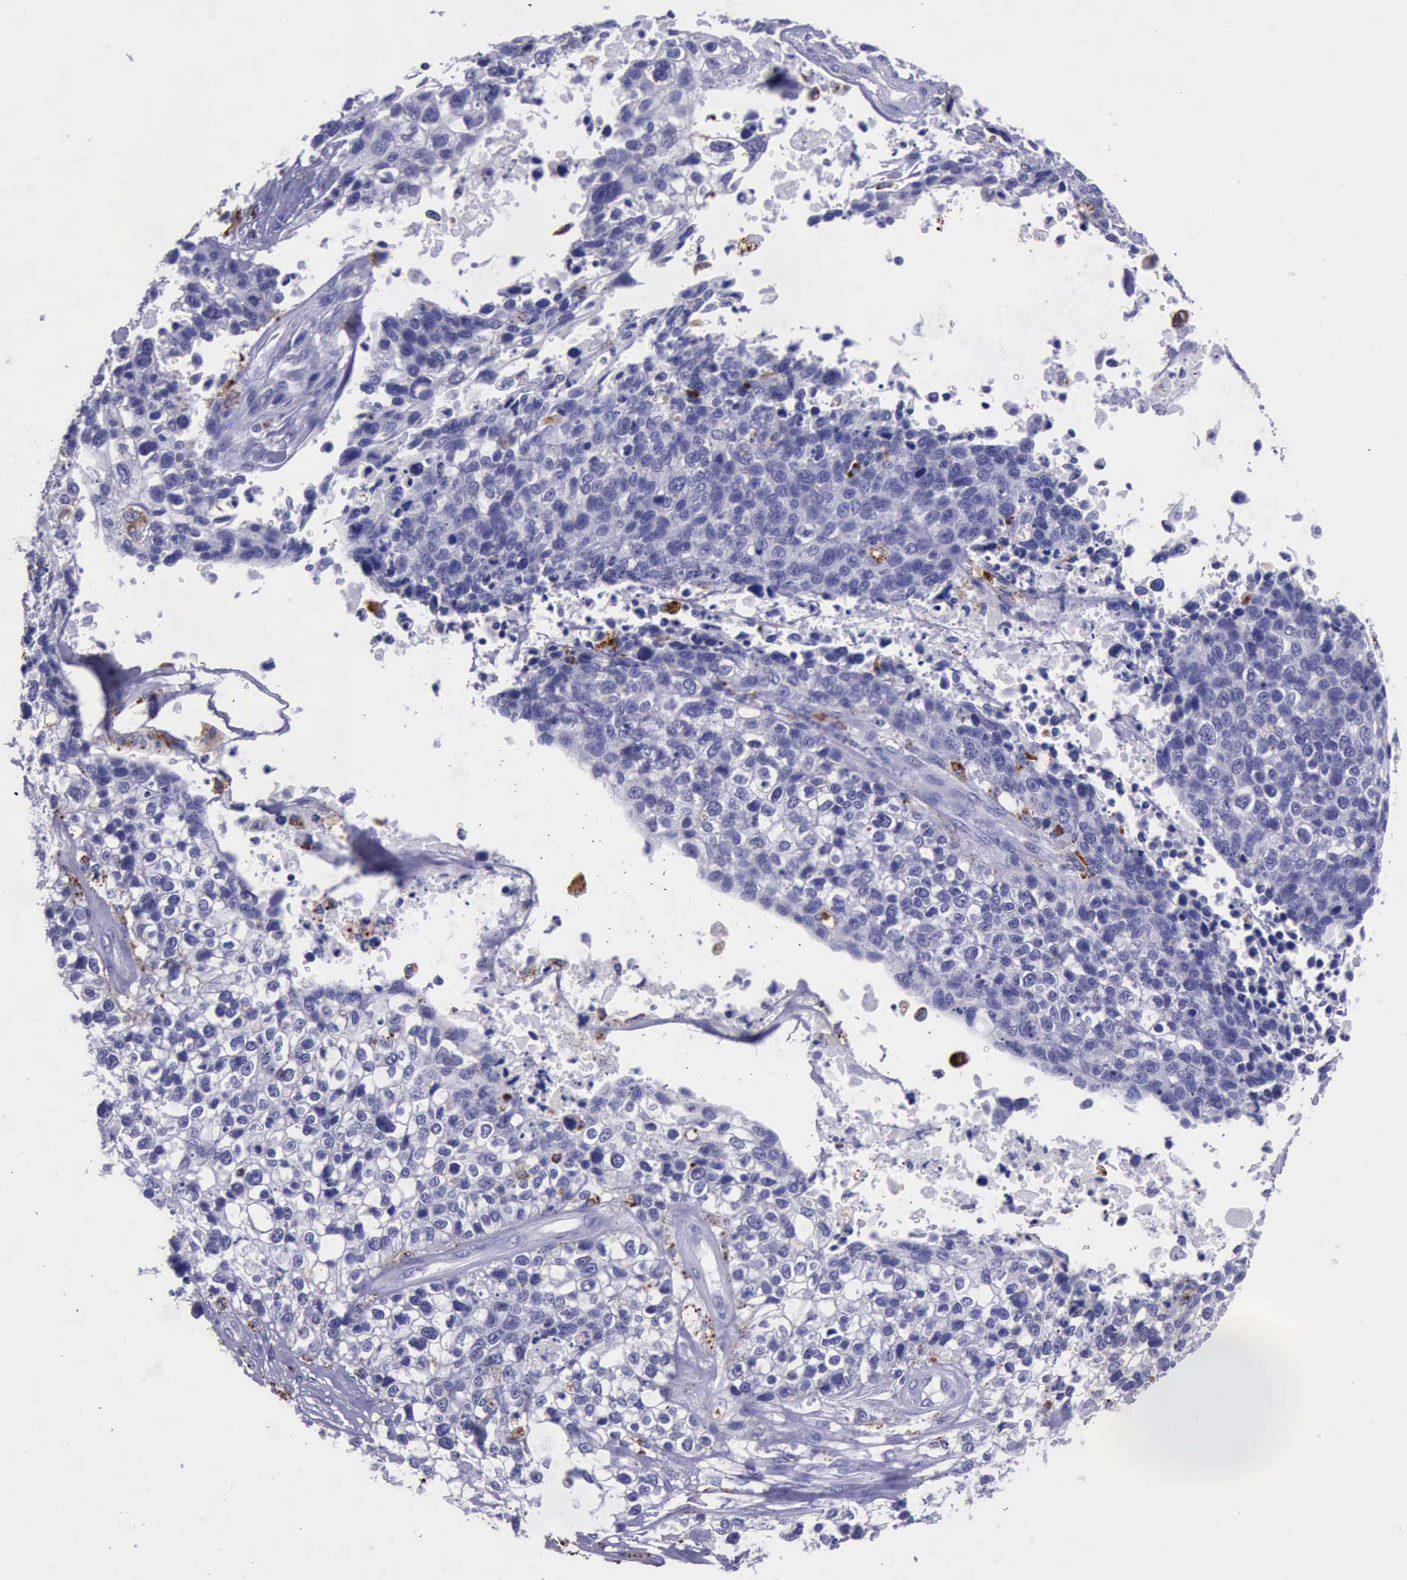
{"staining": {"intensity": "negative", "quantity": "none", "location": "none"}, "tissue": "lung cancer", "cell_type": "Tumor cells", "image_type": "cancer", "snomed": [{"axis": "morphology", "description": "Squamous cell carcinoma, NOS"}, {"axis": "topography", "description": "Lymph node"}, {"axis": "topography", "description": "Lung"}], "caption": "Lung cancer (squamous cell carcinoma) was stained to show a protein in brown. There is no significant positivity in tumor cells.", "gene": "GLA", "patient": {"sex": "male", "age": 74}}